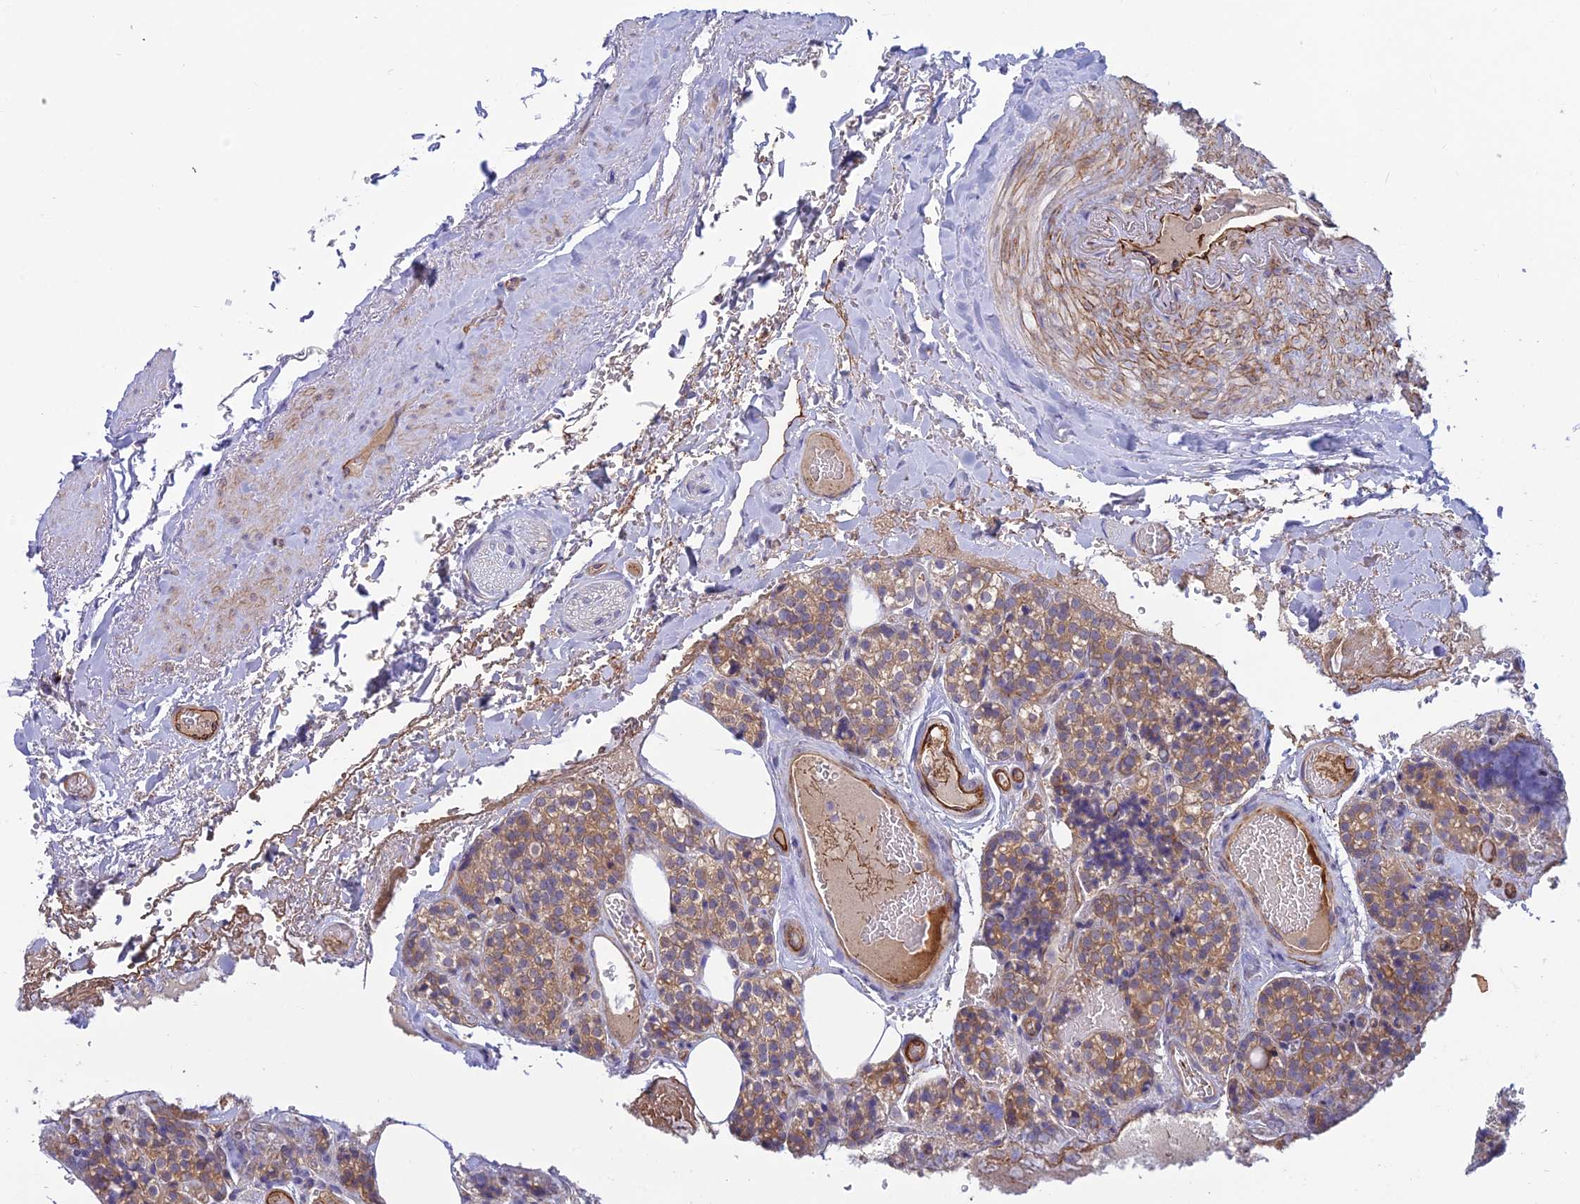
{"staining": {"intensity": "moderate", "quantity": ">75%", "location": "cytoplasmic/membranous"}, "tissue": "parathyroid gland", "cell_type": "Glandular cells", "image_type": "normal", "snomed": [{"axis": "morphology", "description": "Normal tissue, NOS"}, {"axis": "topography", "description": "Parathyroid gland"}], "caption": "Immunohistochemical staining of benign parathyroid gland displays >75% levels of moderate cytoplasmic/membranous protein positivity in approximately >75% of glandular cells. The staining was performed using DAB to visualize the protein expression in brown, while the nuclei were stained in blue with hematoxylin (Magnification: 20x).", "gene": "DUS2", "patient": {"sex": "male", "age": 87}}